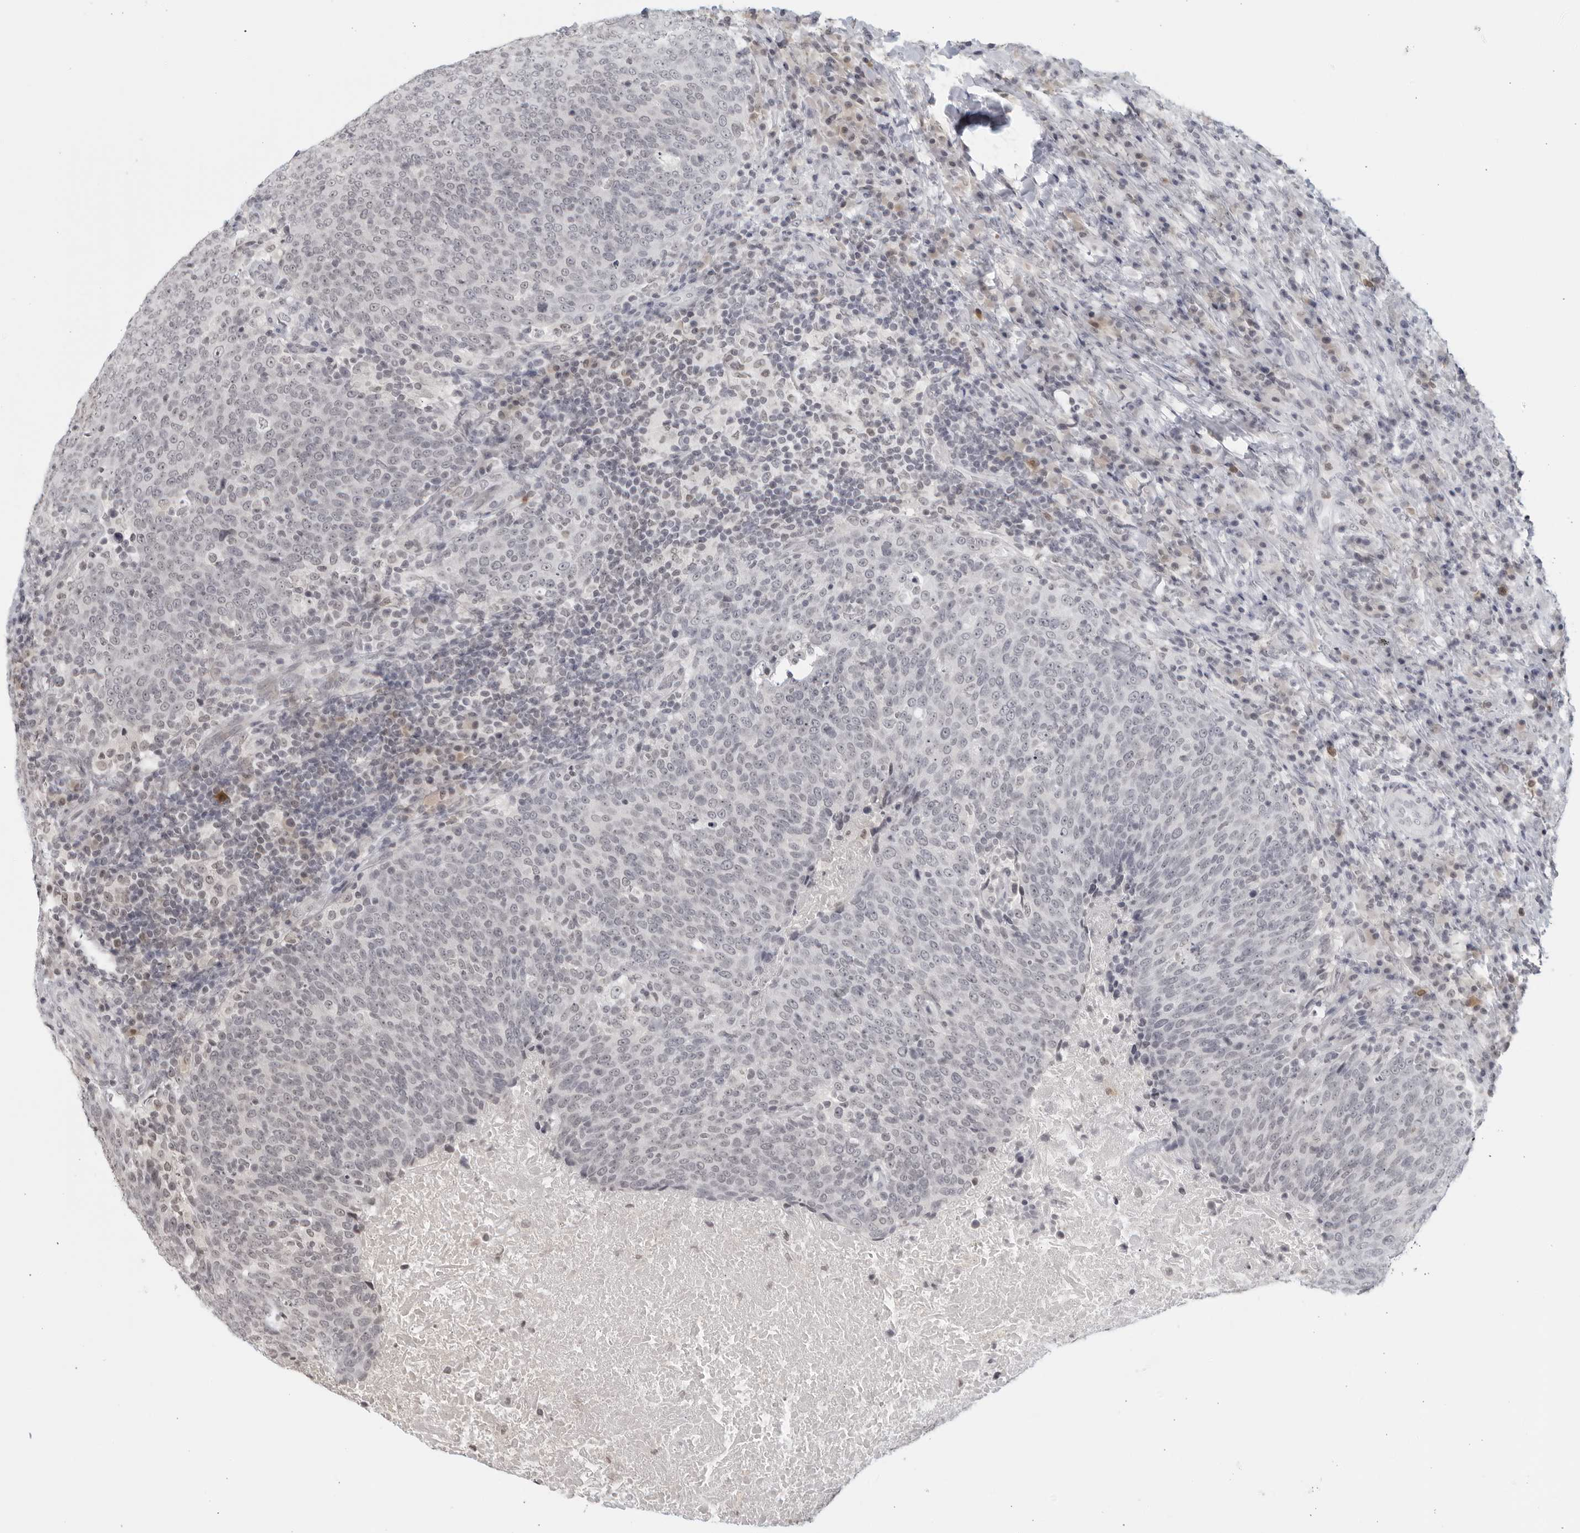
{"staining": {"intensity": "negative", "quantity": "none", "location": "none"}, "tissue": "head and neck cancer", "cell_type": "Tumor cells", "image_type": "cancer", "snomed": [{"axis": "morphology", "description": "Squamous cell carcinoma, NOS"}, {"axis": "morphology", "description": "Squamous cell carcinoma, metastatic, NOS"}, {"axis": "topography", "description": "Lymph node"}, {"axis": "topography", "description": "Head-Neck"}], "caption": "High magnification brightfield microscopy of head and neck cancer stained with DAB (3,3'-diaminobenzidine) (brown) and counterstained with hematoxylin (blue): tumor cells show no significant positivity. (Stains: DAB IHC with hematoxylin counter stain, Microscopy: brightfield microscopy at high magnification).", "gene": "RAB11FIP3", "patient": {"sex": "male", "age": 62}}